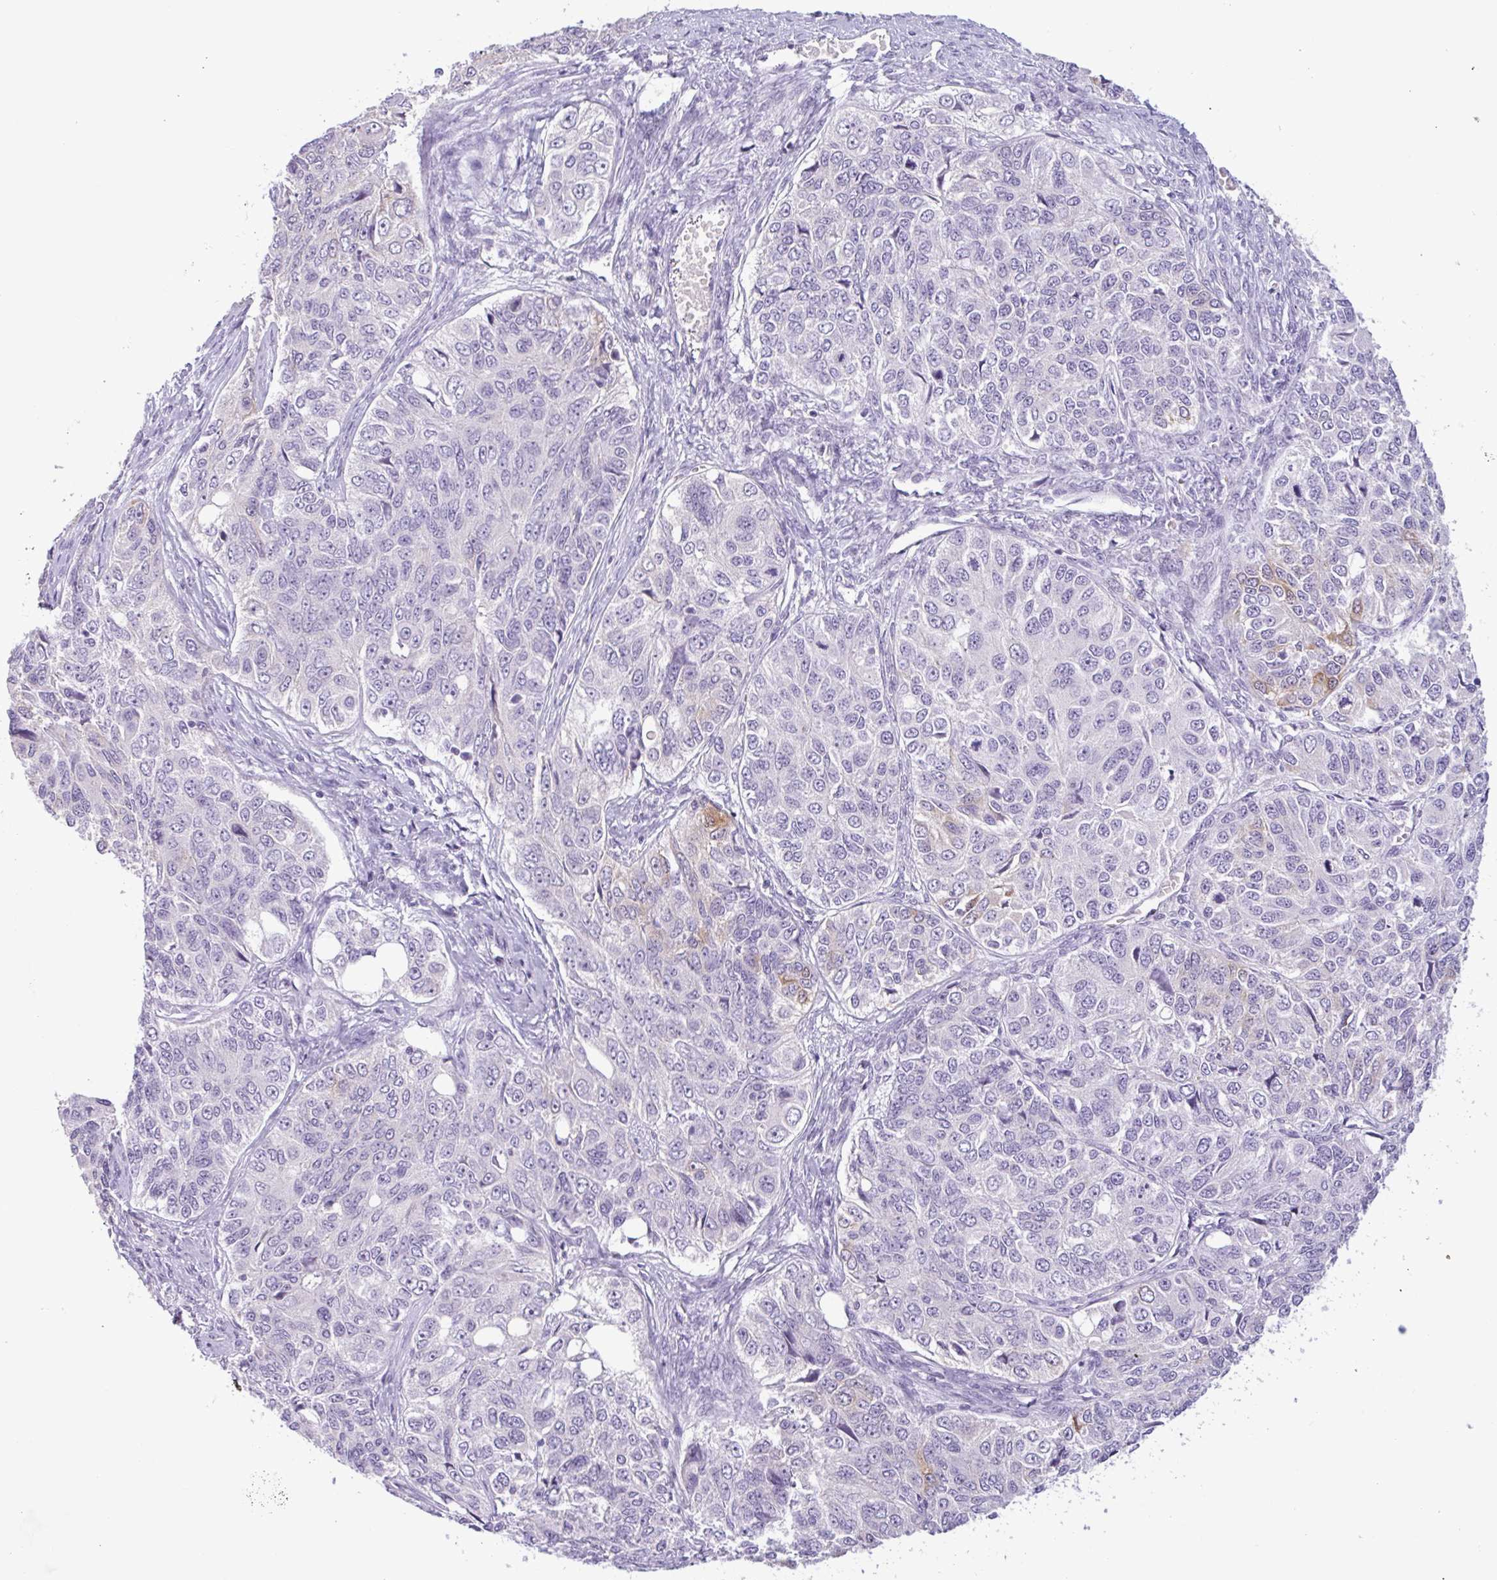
{"staining": {"intensity": "weak", "quantity": "<25%", "location": "cytoplasmic/membranous"}, "tissue": "ovarian cancer", "cell_type": "Tumor cells", "image_type": "cancer", "snomed": [{"axis": "morphology", "description": "Carcinoma, endometroid"}, {"axis": "topography", "description": "Ovary"}], "caption": "The histopathology image reveals no significant positivity in tumor cells of endometroid carcinoma (ovarian).", "gene": "CTSE", "patient": {"sex": "female", "age": 51}}